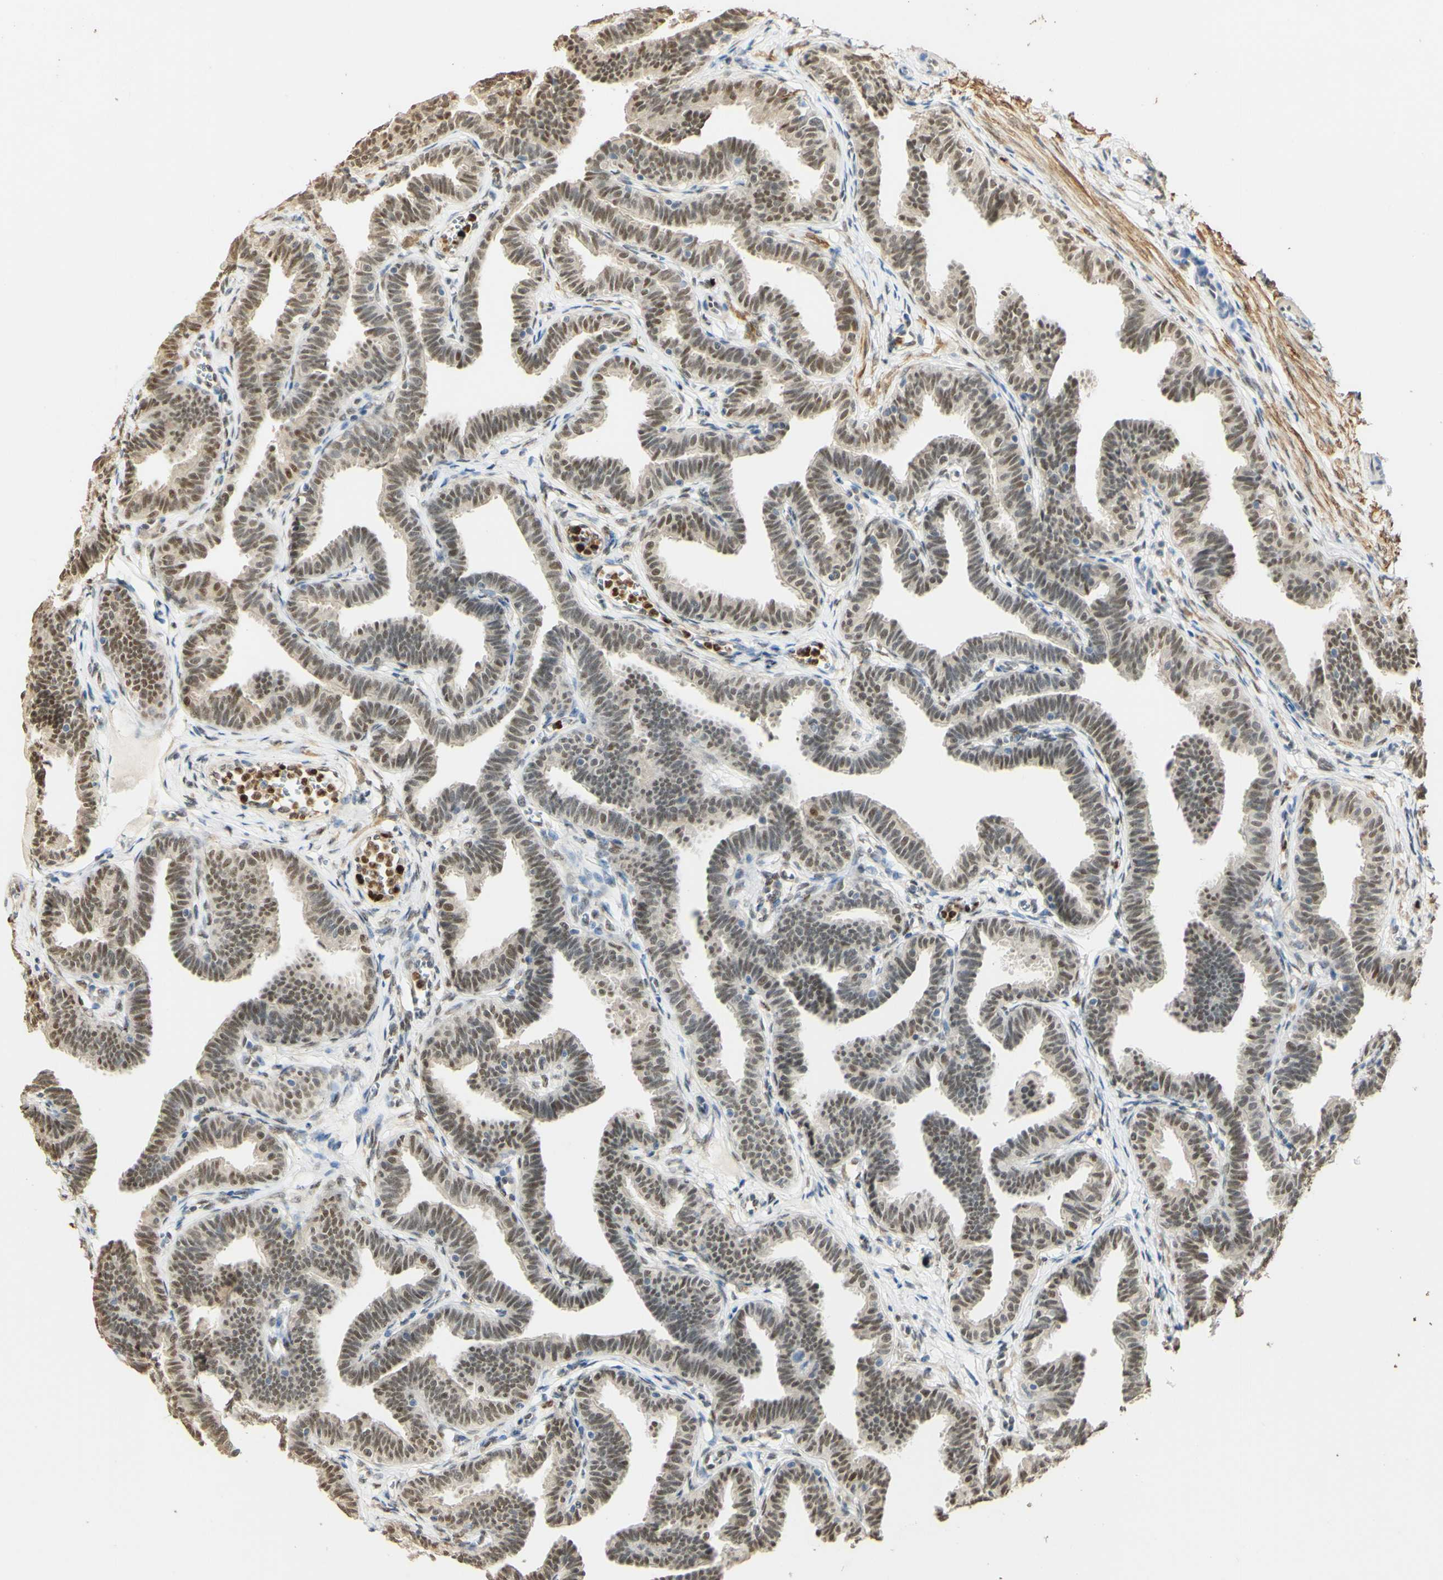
{"staining": {"intensity": "strong", "quantity": ">75%", "location": "nuclear"}, "tissue": "fallopian tube", "cell_type": "Glandular cells", "image_type": "normal", "snomed": [{"axis": "morphology", "description": "Normal tissue, NOS"}, {"axis": "topography", "description": "Fallopian tube"}, {"axis": "topography", "description": "Ovary"}], "caption": "DAB immunohistochemical staining of benign fallopian tube demonstrates strong nuclear protein staining in about >75% of glandular cells.", "gene": "MAP3K4", "patient": {"sex": "female", "age": 23}}